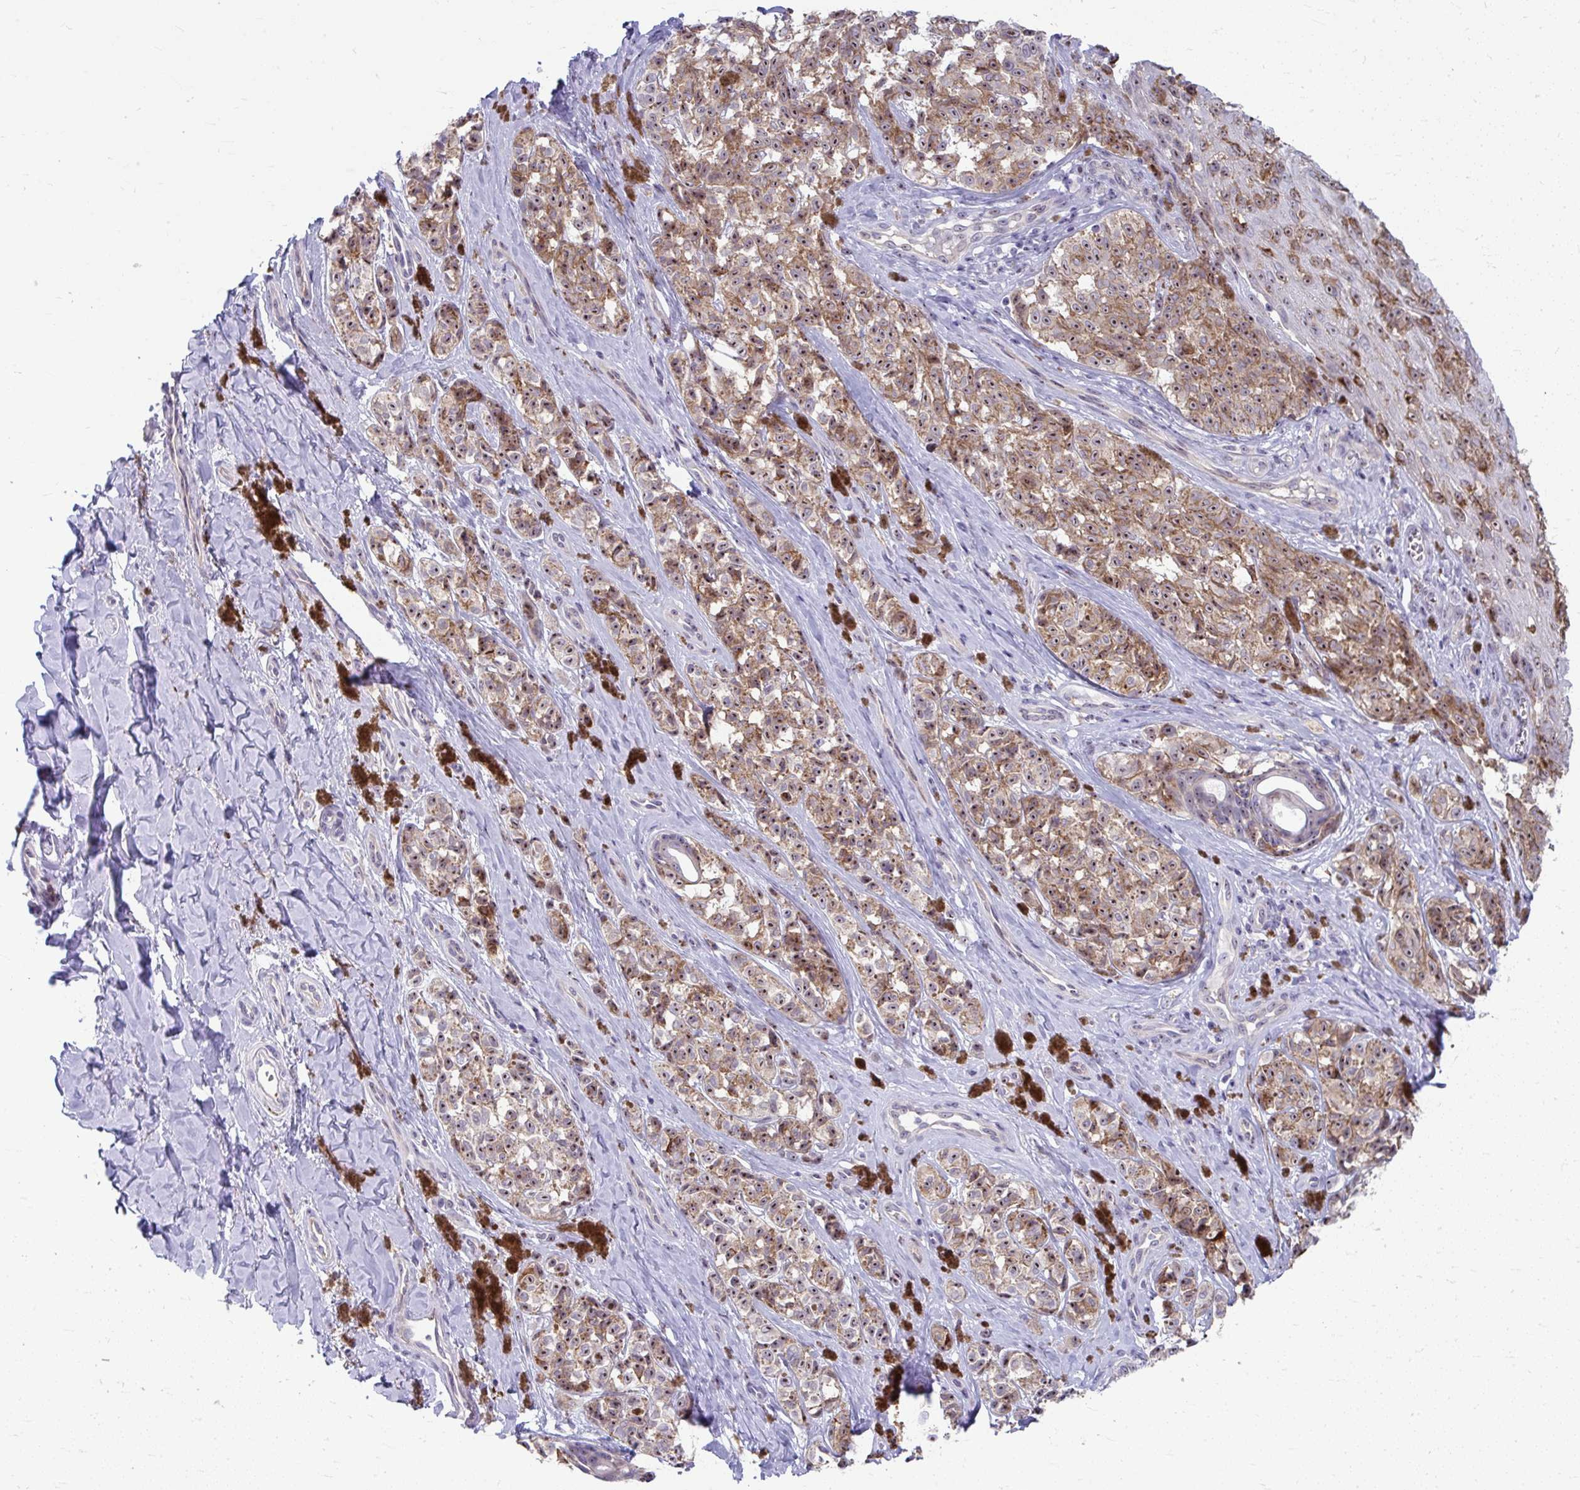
{"staining": {"intensity": "moderate", "quantity": ">75%", "location": "cytoplasmic/membranous,nuclear"}, "tissue": "melanoma", "cell_type": "Tumor cells", "image_type": "cancer", "snomed": [{"axis": "morphology", "description": "Malignant melanoma, NOS"}, {"axis": "topography", "description": "Skin"}], "caption": "There is medium levels of moderate cytoplasmic/membranous and nuclear expression in tumor cells of melanoma, as demonstrated by immunohistochemical staining (brown color).", "gene": "MUS81", "patient": {"sex": "female", "age": 65}}